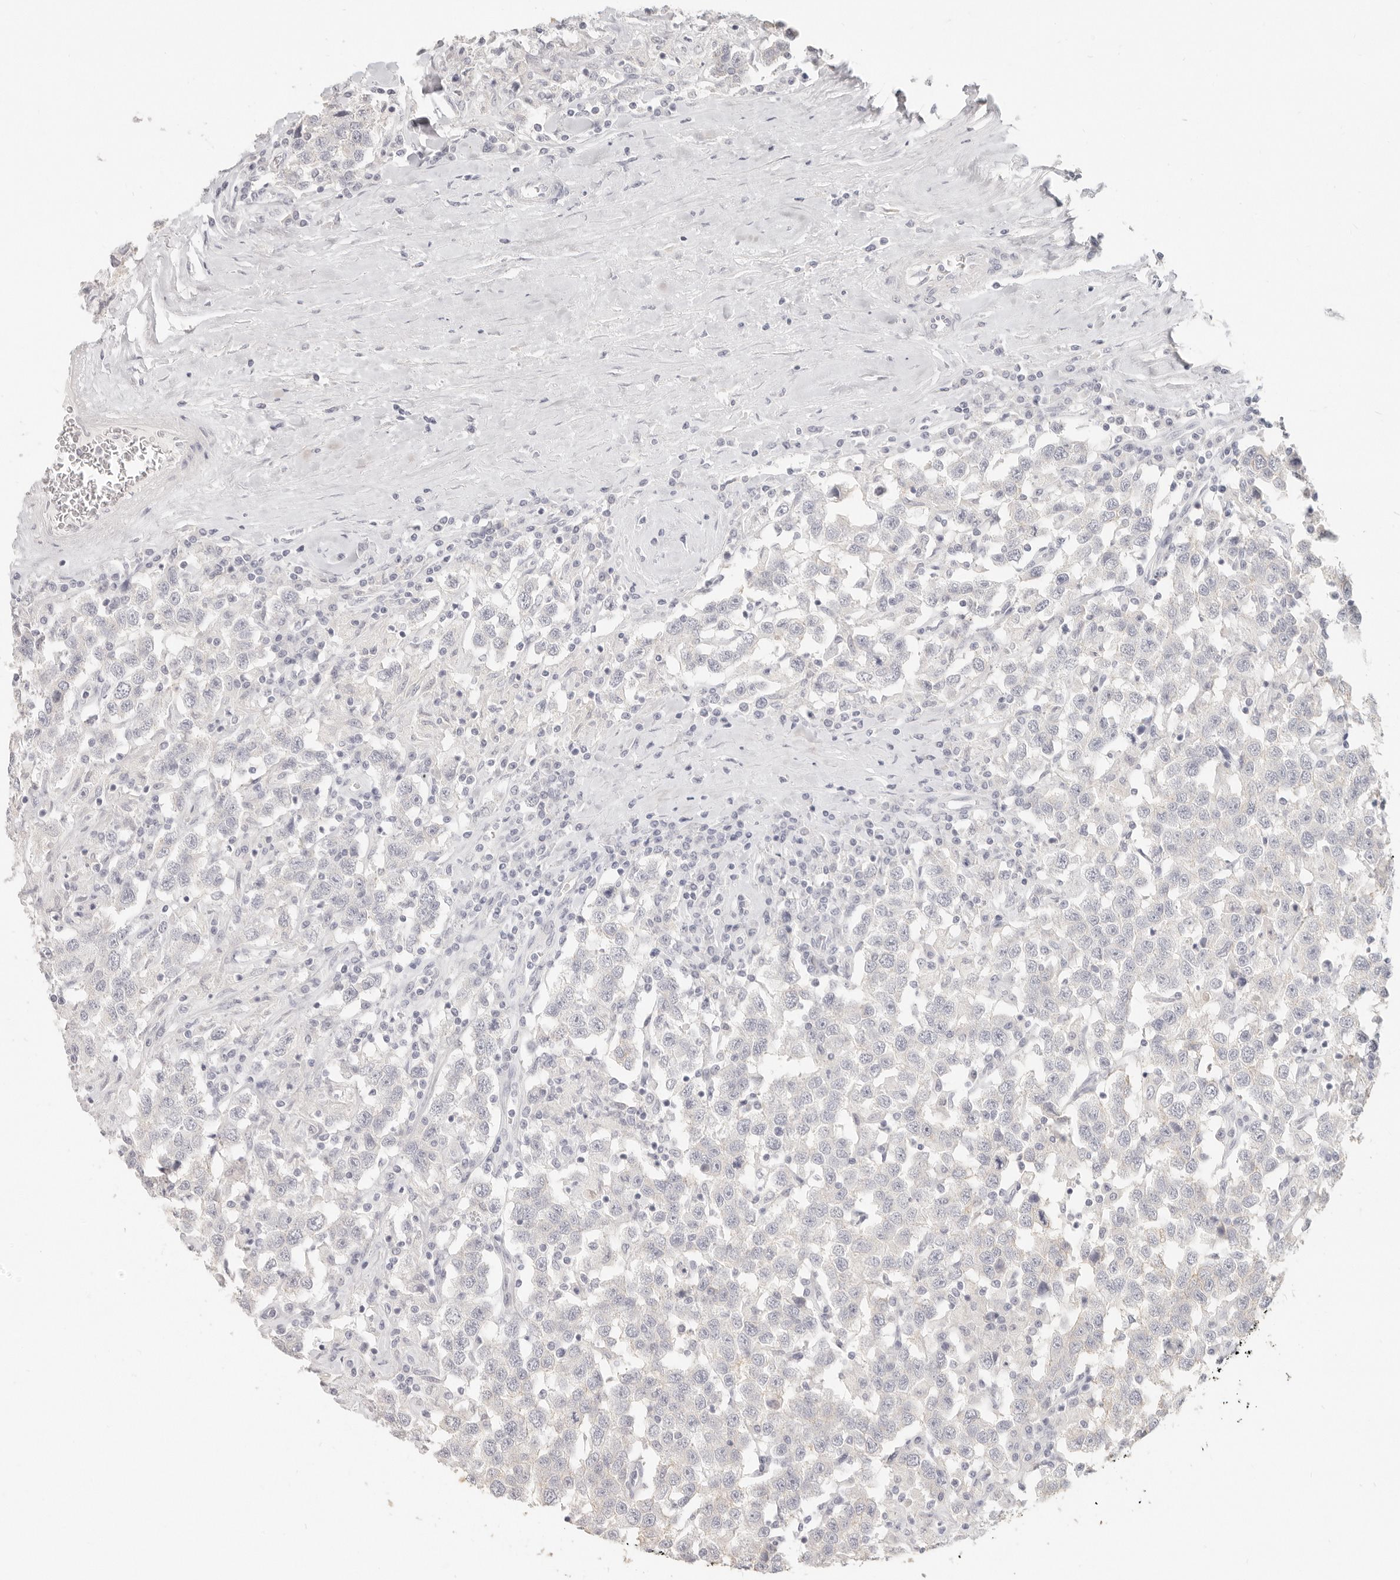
{"staining": {"intensity": "negative", "quantity": "none", "location": "none"}, "tissue": "testis cancer", "cell_type": "Tumor cells", "image_type": "cancer", "snomed": [{"axis": "morphology", "description": "Seminoma, NOS"}, {"axis": "topography", "description": "Testis"}], "caption": "An image of human testis cancer (seminoma) is negative for staining in tumor cells.", "gene": "EPCAM", "patient": {"sex": "male", "age": 41}}